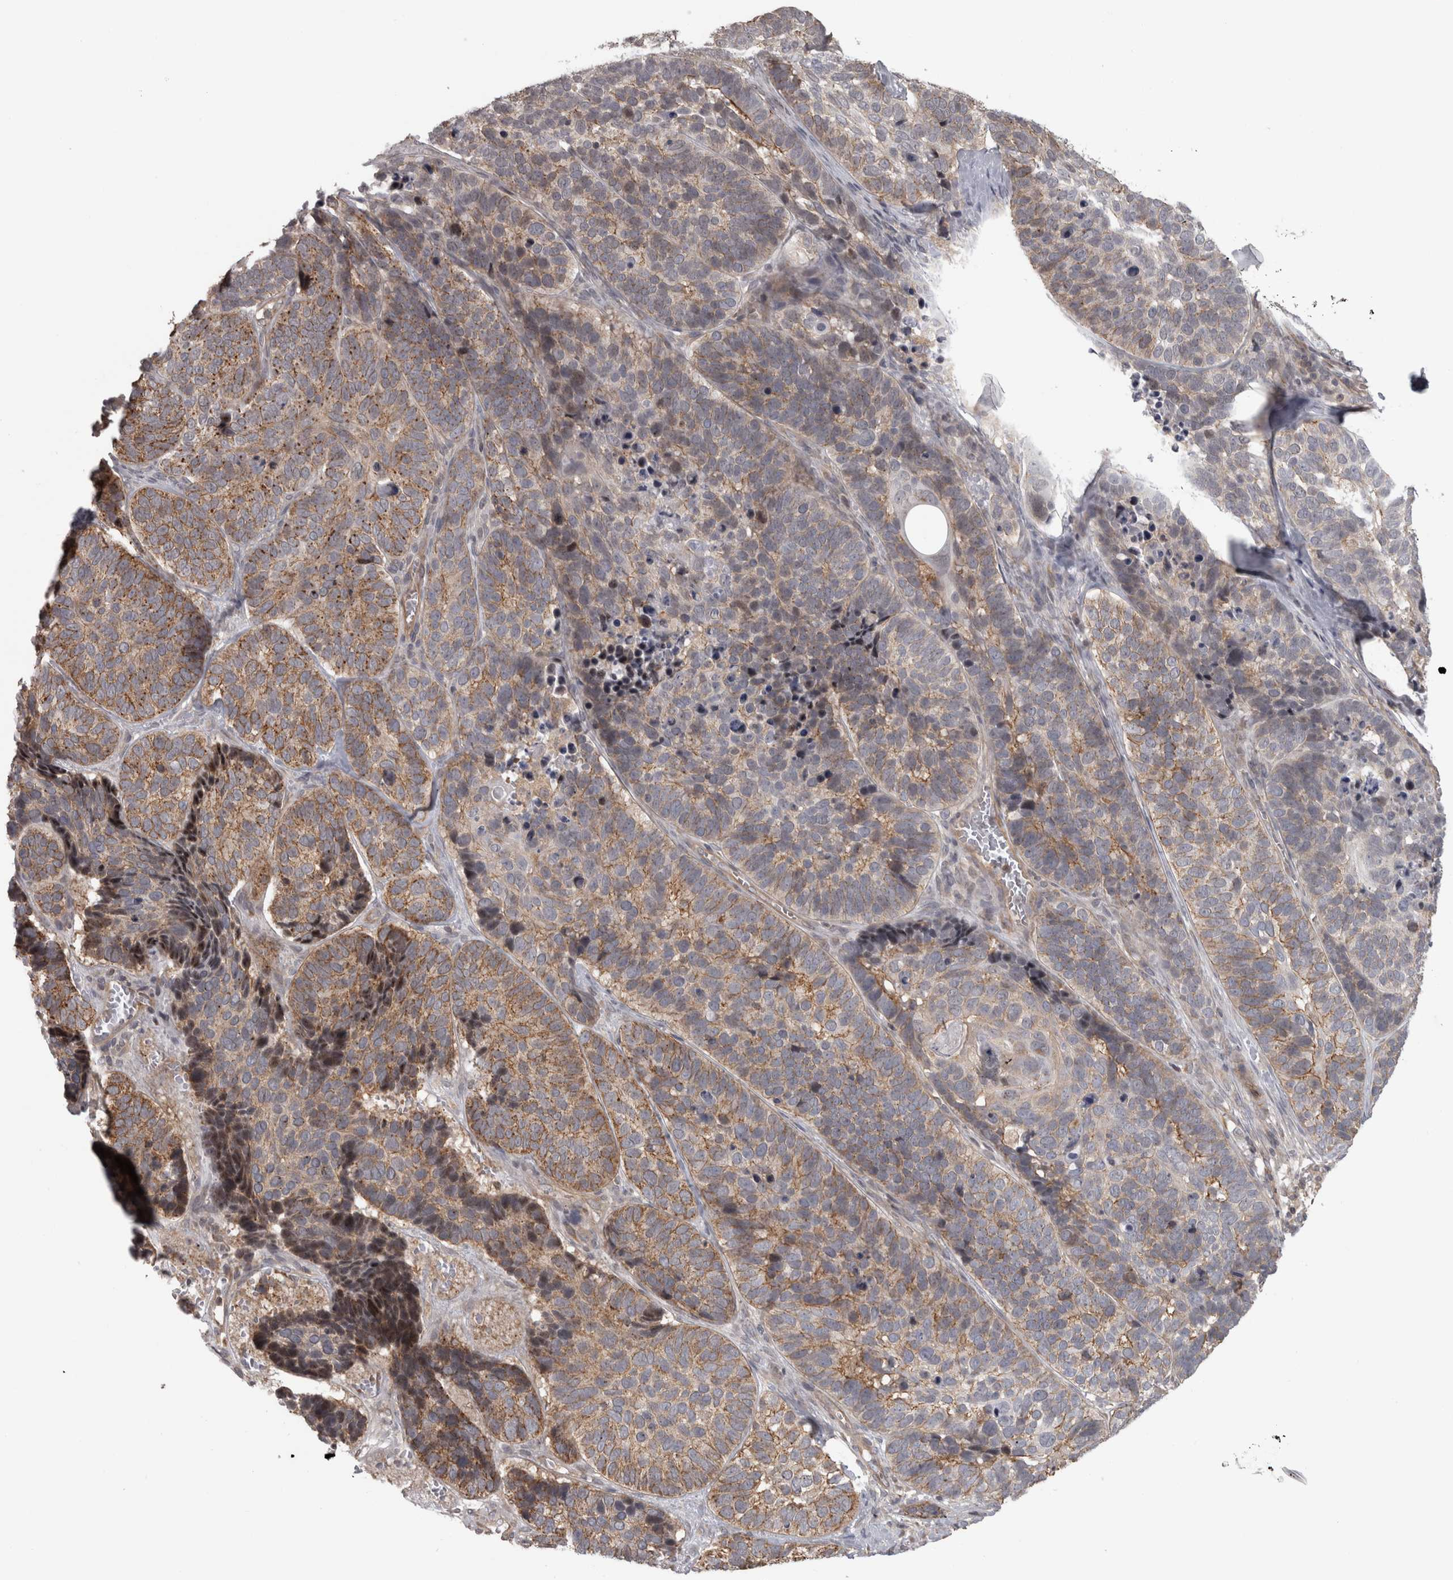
{"staining": {"intensity": "moderate", "quantity": ">75%", "location": "cytoplasmic/membranous"}, "tissue": "skin cancer", "cell_type": "Tumor cells", "image_type": "cancer", "snomed": [{"axis": "morphology", "description": "Basal cell carcinoma"}, {"axis": "topography", "description": "Skin"}], "caption": "DAB immunohistochemical staining of human basal cell carcinoma (skin) exhibits moderate cytoplasmic/membranous protein expression in approximately >75% of tumor cells.", "gene": "PPP1R12B", "patient": {"sex": "male", "age": 62}}